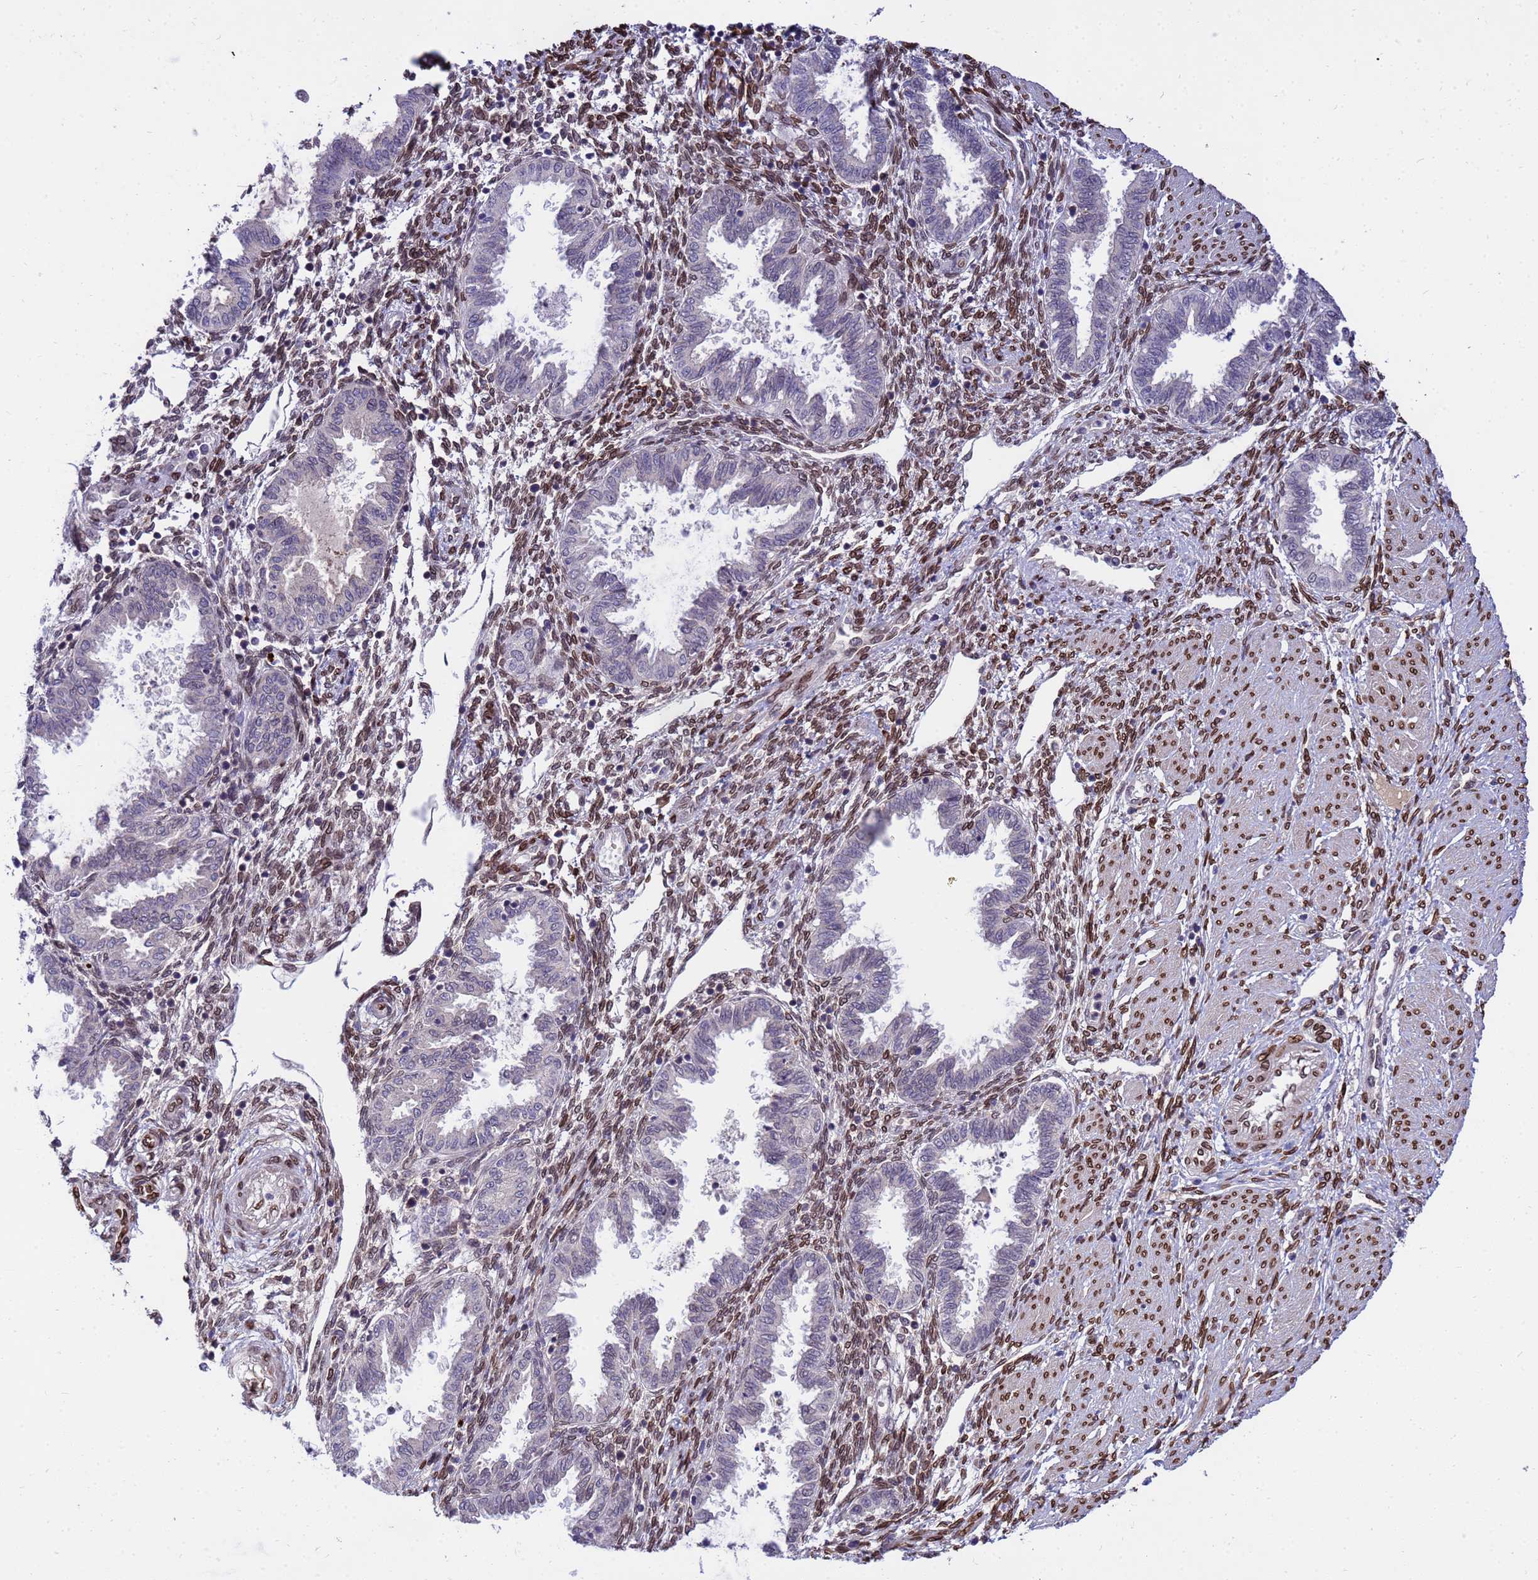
{"staining": {"intensity": "moderate", "quantity": "25%-75%", "location": "cytoplasmic/membranous,nuclear"}, "tissue": "endometrium", "cell_type": "Cells in endometrial stroma", "image_type": "normal", "snomed": [{"axis": "morphology", "description": "Normal tissue, NOS"}, {"axis": "topography", "description": "Endometrium"}], "caption": "DAB (3,3'-diaminobenzidine) immunohistochemical staining of unremarkable human endometrium reveals moderate cytoplasmic/membranous,nuclear protein positivity in approximately 25%-75% of cells in endometrial stroma. Ihc stains the protein in brown and the nuclei are stained blue.", "gene": "GPR135", "patient": {"sex": "female", "age": 33}}